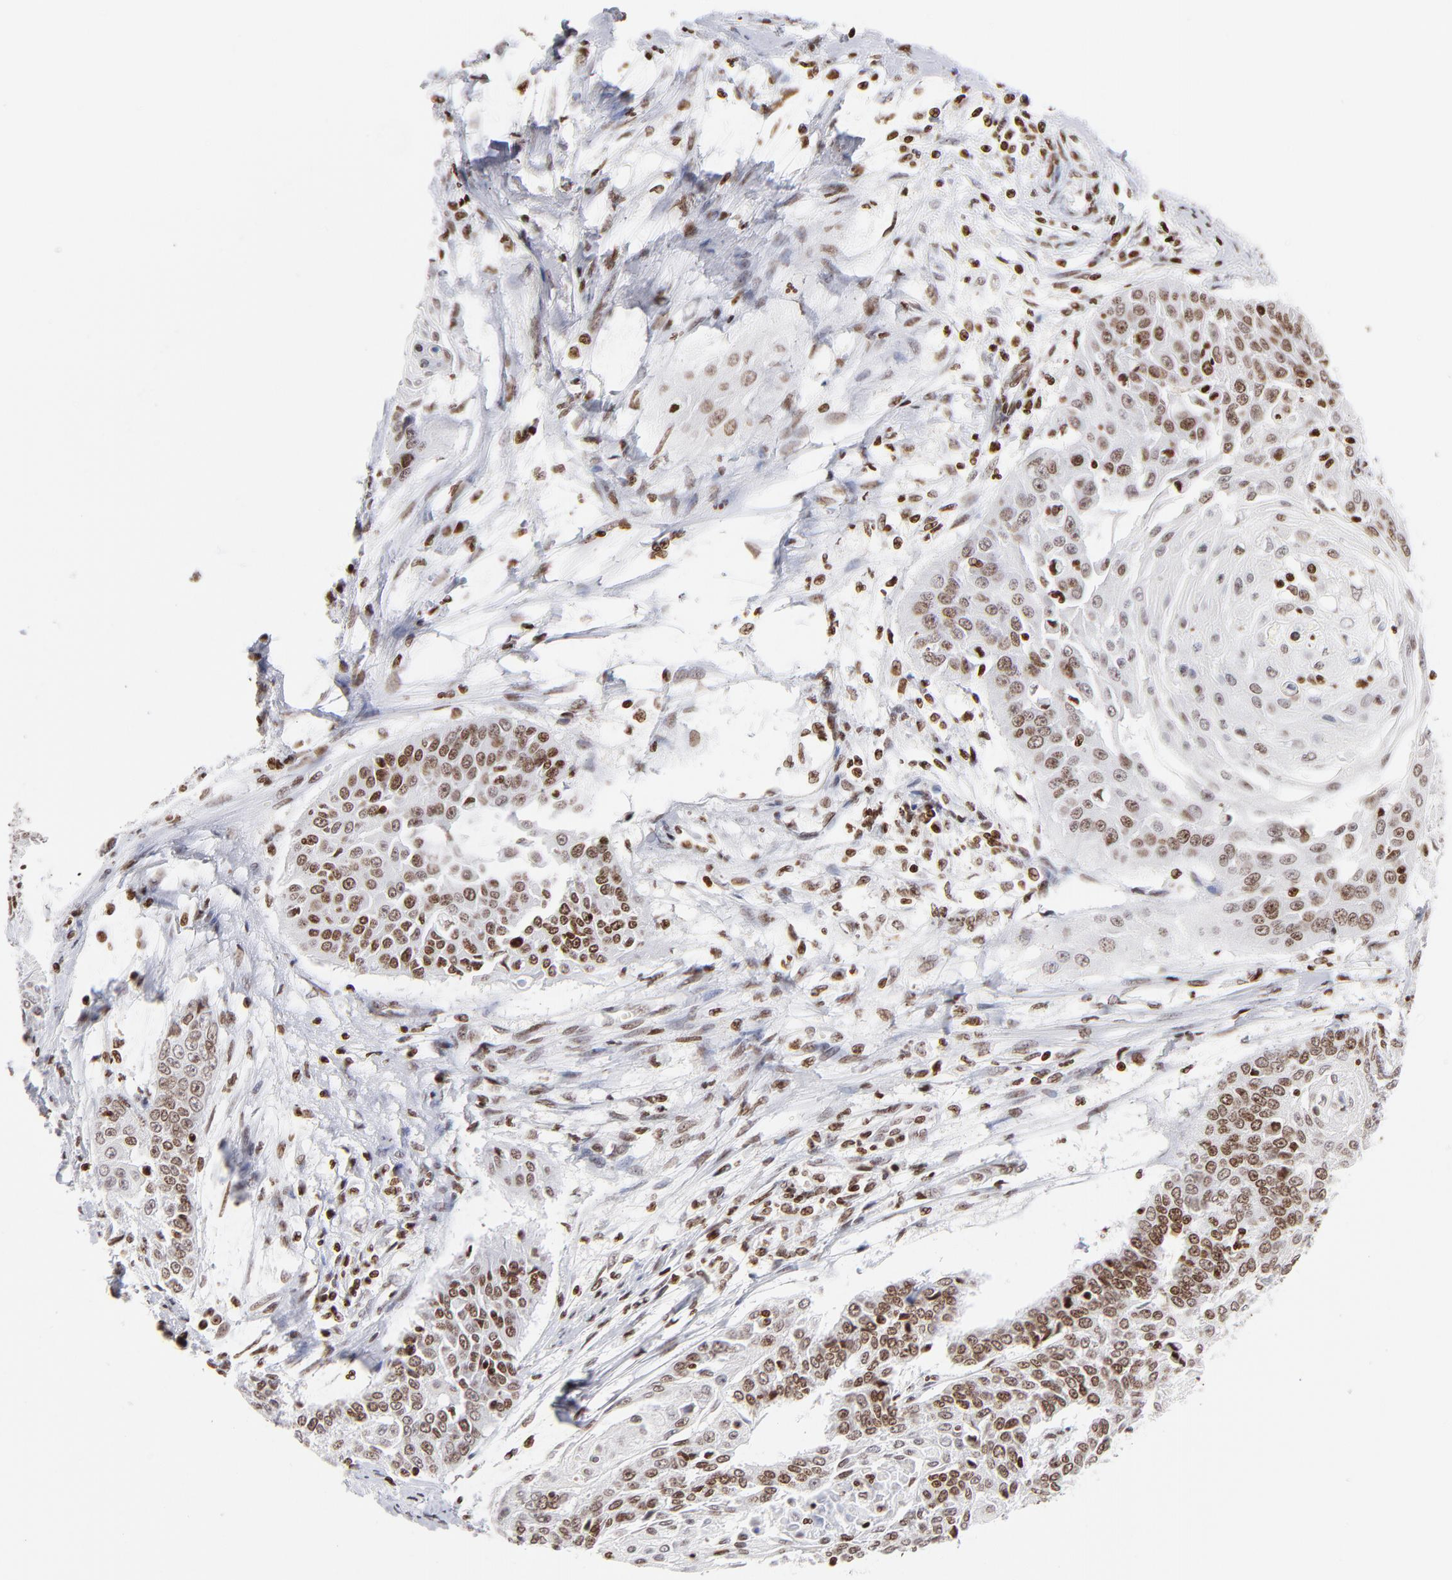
{"staining": {"intensity": "moderate", "quantity": "25%-75%", "location": "nuclear"}, "tissue": "cervical cancer", "cell_type": "Tumor cells", "image_type": "cancer", "snomed": [{"axis": "morphology", "description": "Squamous cell carcinoma, NOS"}, {"axis": "topography", "description": "Cervix"}], "caption": "Human cervical cancer stained with a protein marker exhibits moderate staining in tumor cells.", "gene": "RTL4", "patient": {"sex": "female", "age": 64}}